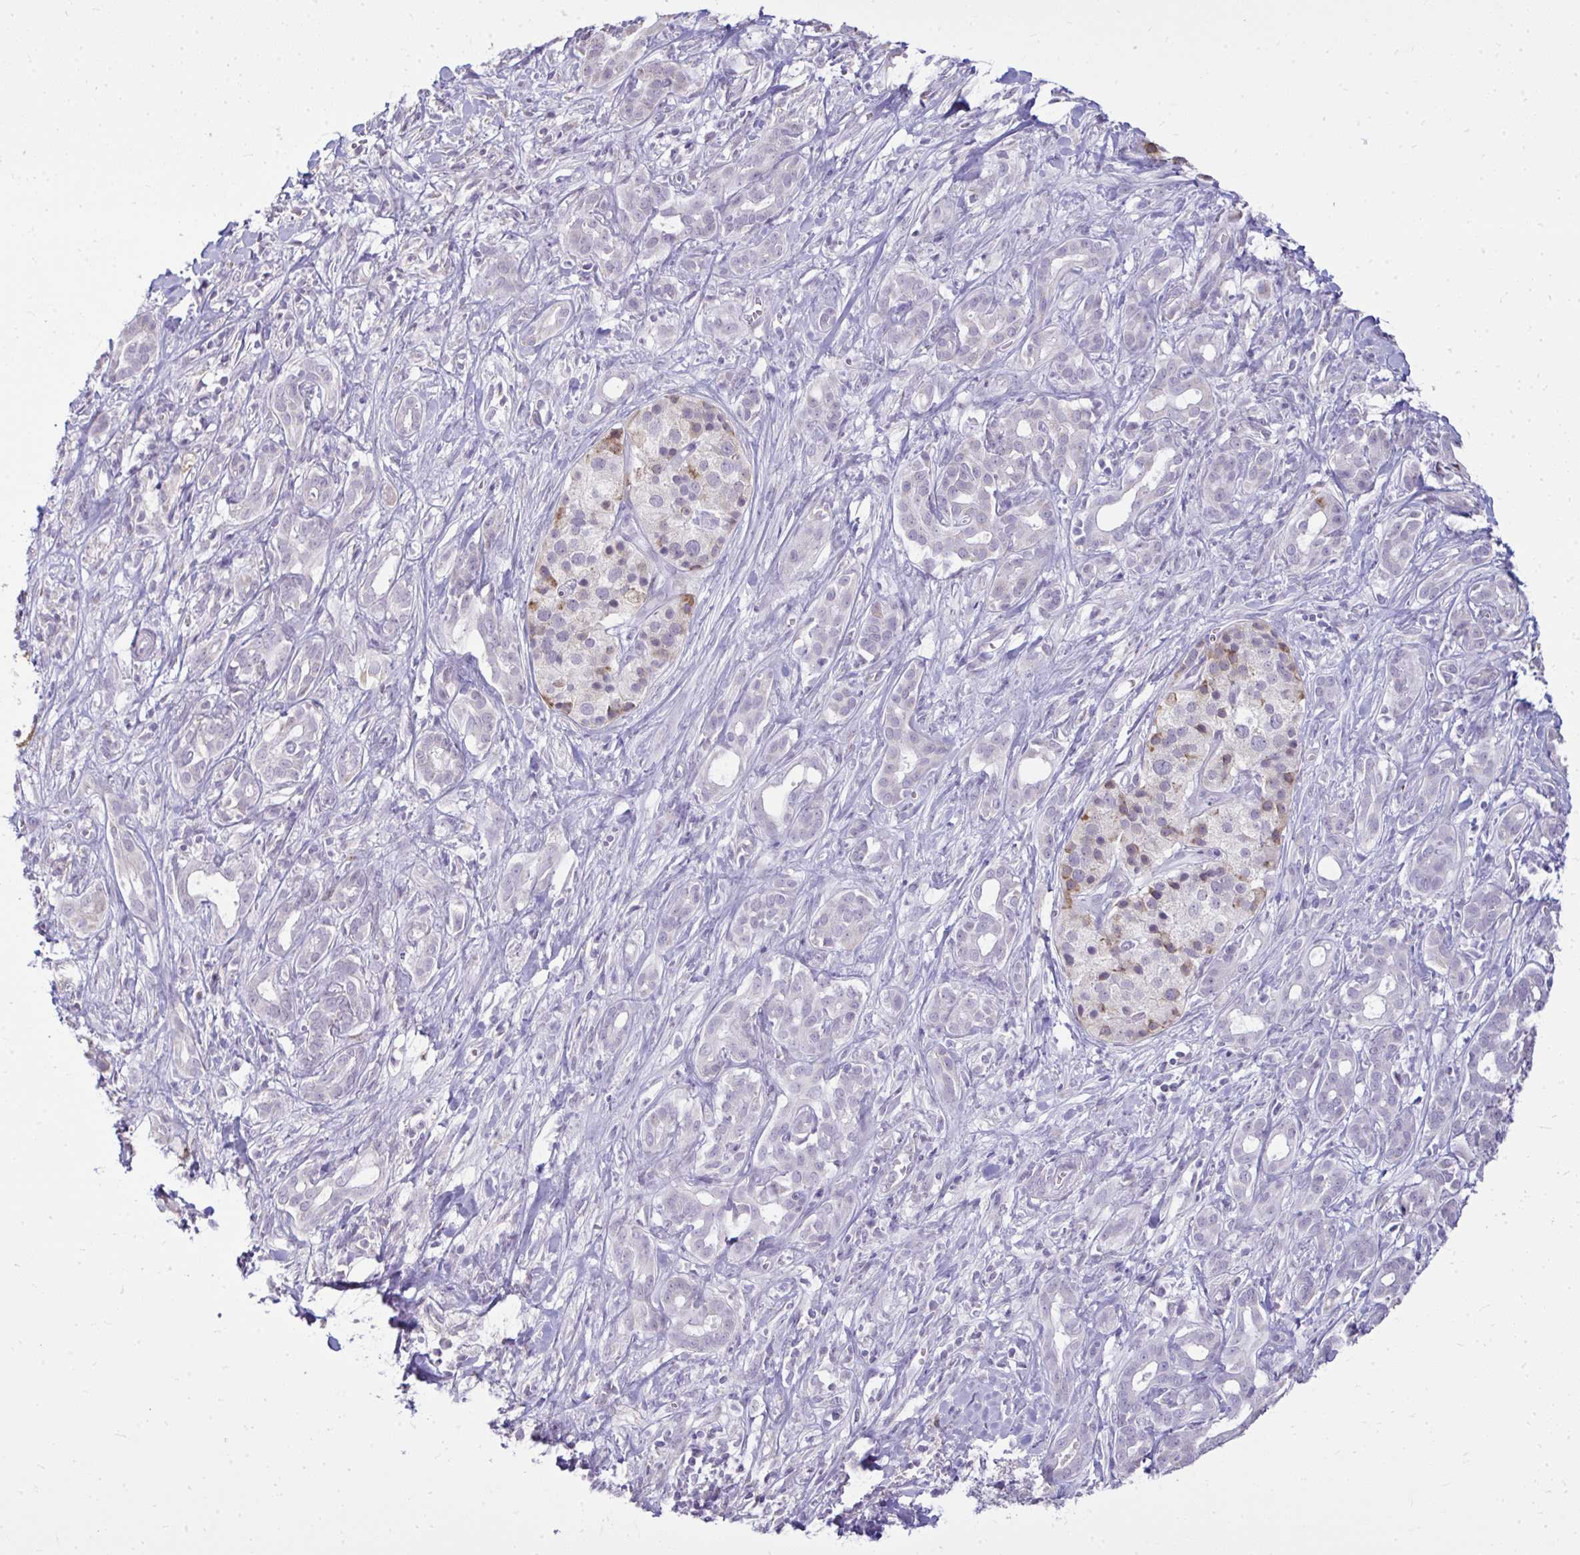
{"staining": {"intensity": "negative", "quantity": "none", "location": "none"}, "tissue": "pancreatic cancer", "cell_type": "Tumor cells", "image_type": "cancer", "snomed": [{"axis": "morphology", "description": "Adenocarcinoma, NOS"}, {"axis": "topography", "description": "Pancreas"}], "caption": "An image of human adenocarcinoma (pancreatic) is negative for staining in tumor cells. (Brightfield microscopy of DAB (3,3'-diaminobenzidine) immunohistochemistry at high magnification).", "gene": "NPPA", "patient": {"sex": "male", "age": 61}}